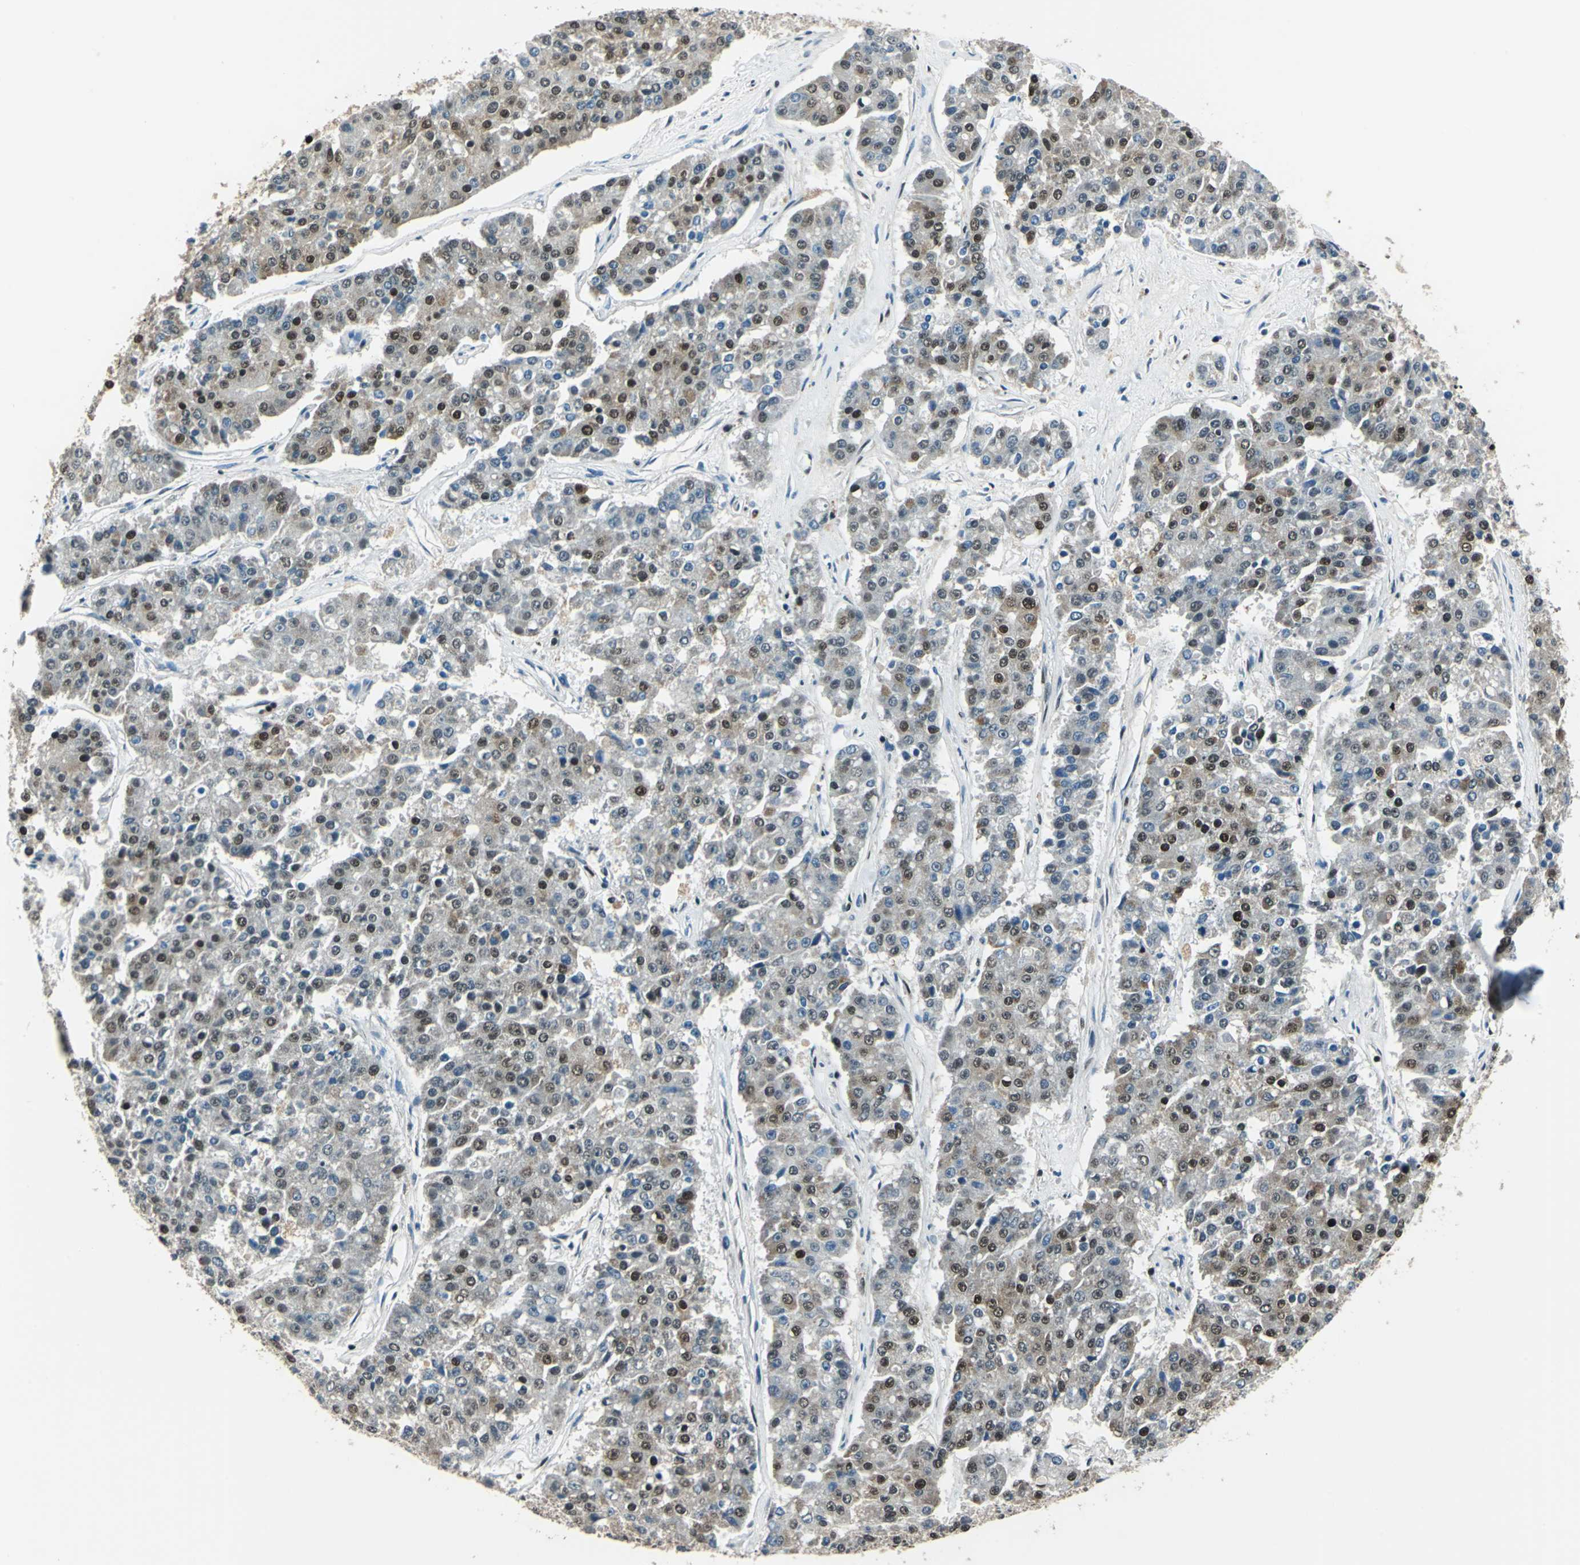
{"staining": {"intensity": "weak", "quantity": "<25%", "location": "nuclear"}, "tissue": "pancreatic cancer", "cell_type": "Tumor cells", "image_type": "cancer", "snomed": [{"axis": "morphology", "description": "Adenocarcinoma, NOS"}, {"axis": "topography", "description": "Pancreas"}], "caption": "Immunohistochemical staining of pancreatic cancer (adenocarcinoma) displays no significant staining in tumor cells.", "gene": "BCLAF1", "patient": {"sex": "male", "age": 50}}